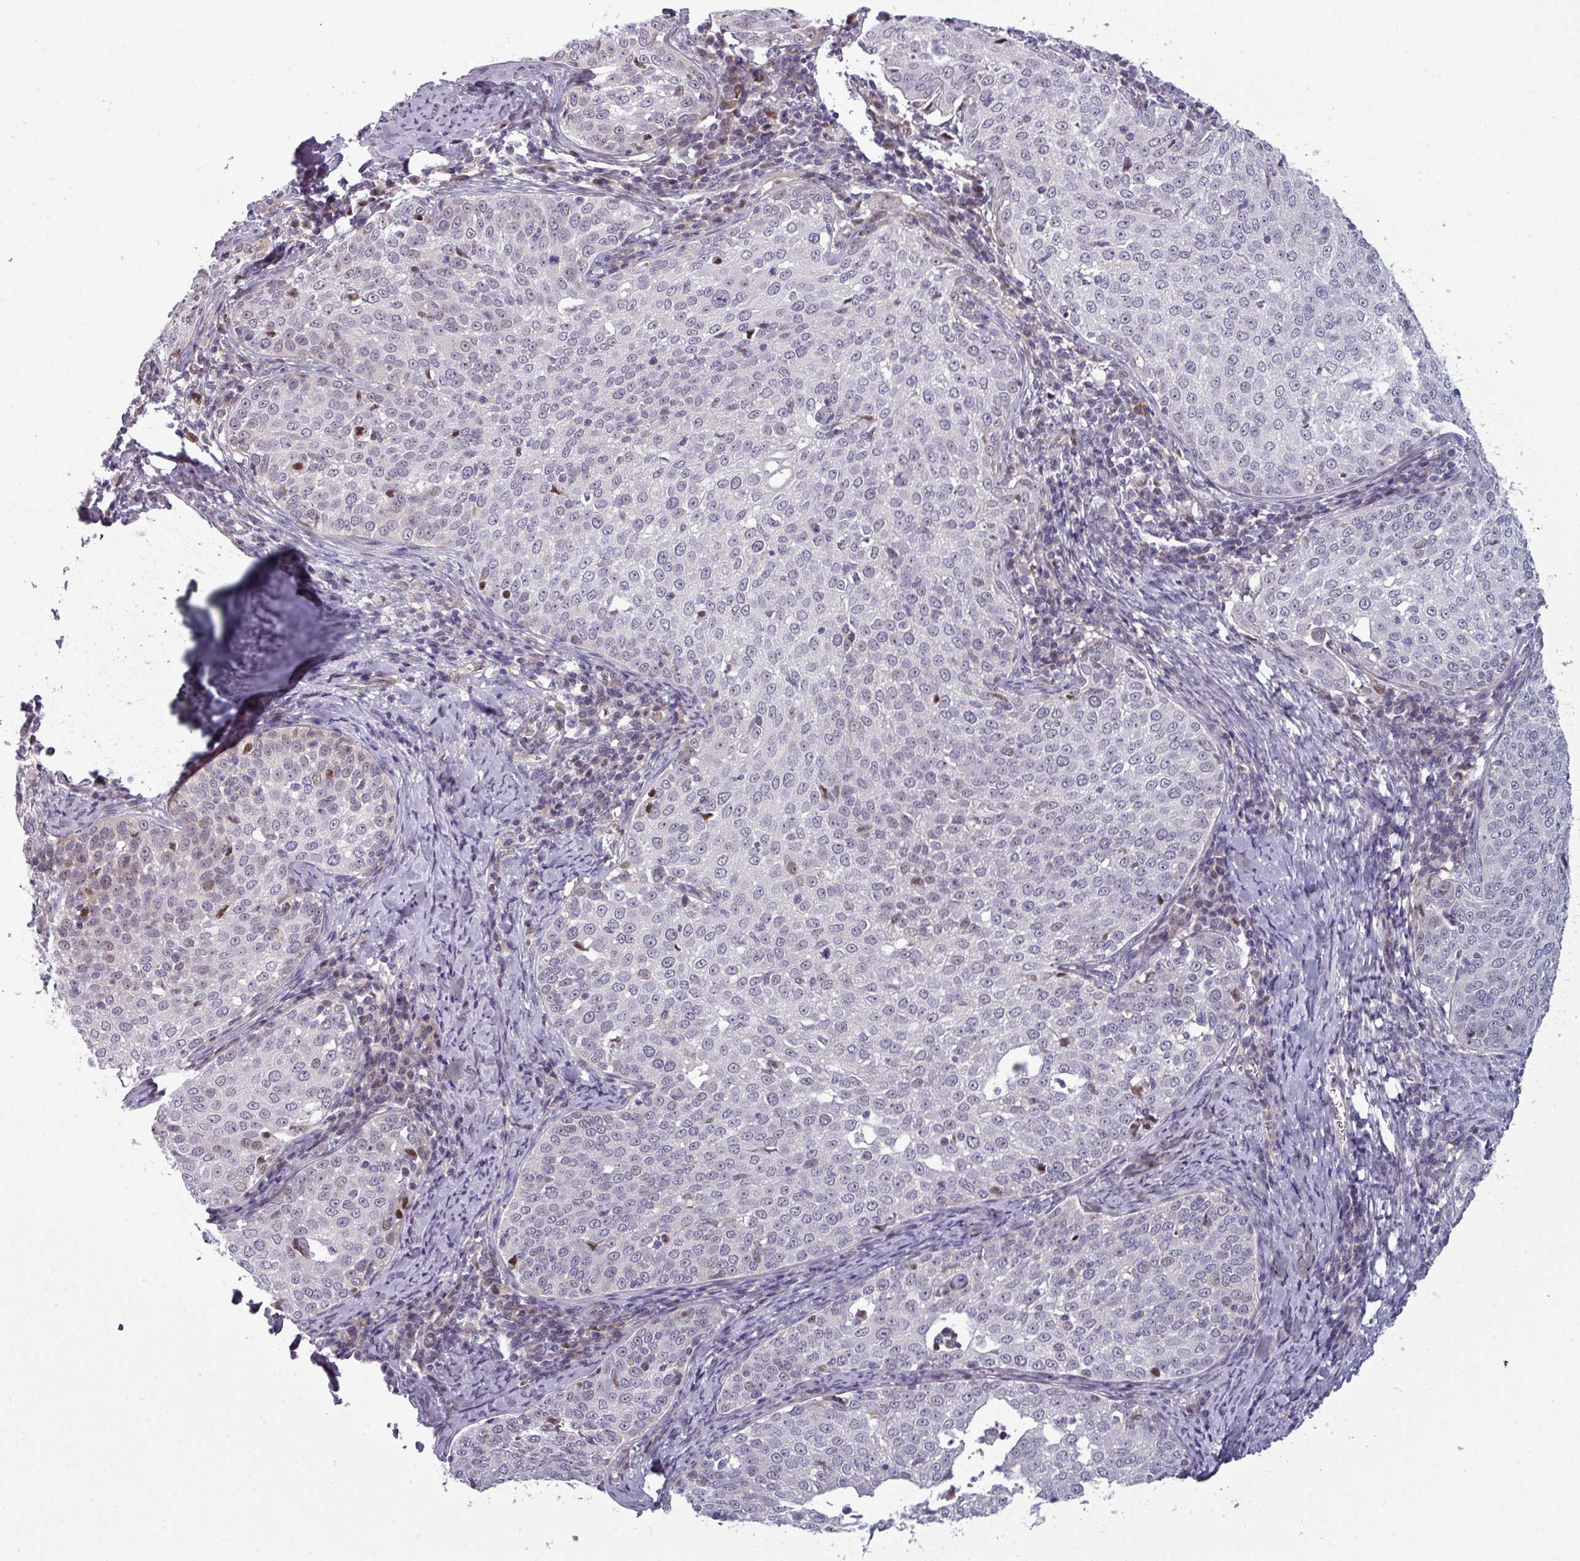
{"staining": {"intensity": "negative", "quantity": "none", "location": "none"}, "tissue": "cervical cancer", "cell_type": "Tumor cells", "image_type": "cancer", "snomed": [{"axis": "morphology", "description": "Squamous cell carcinoma, NOS"}, {"axis": "topography", "description": "Cervix"}], "caption": "A histopathology image of human squamous cell carcinoma (cervical) is negative for staining in tumor cells. (Brightfield microscopy of DAB (3,3'-diaminobenzidine) IHC at high magnification).", "gene": "PRAMEF12", "patient": {"sex": "female", "age": 57}}